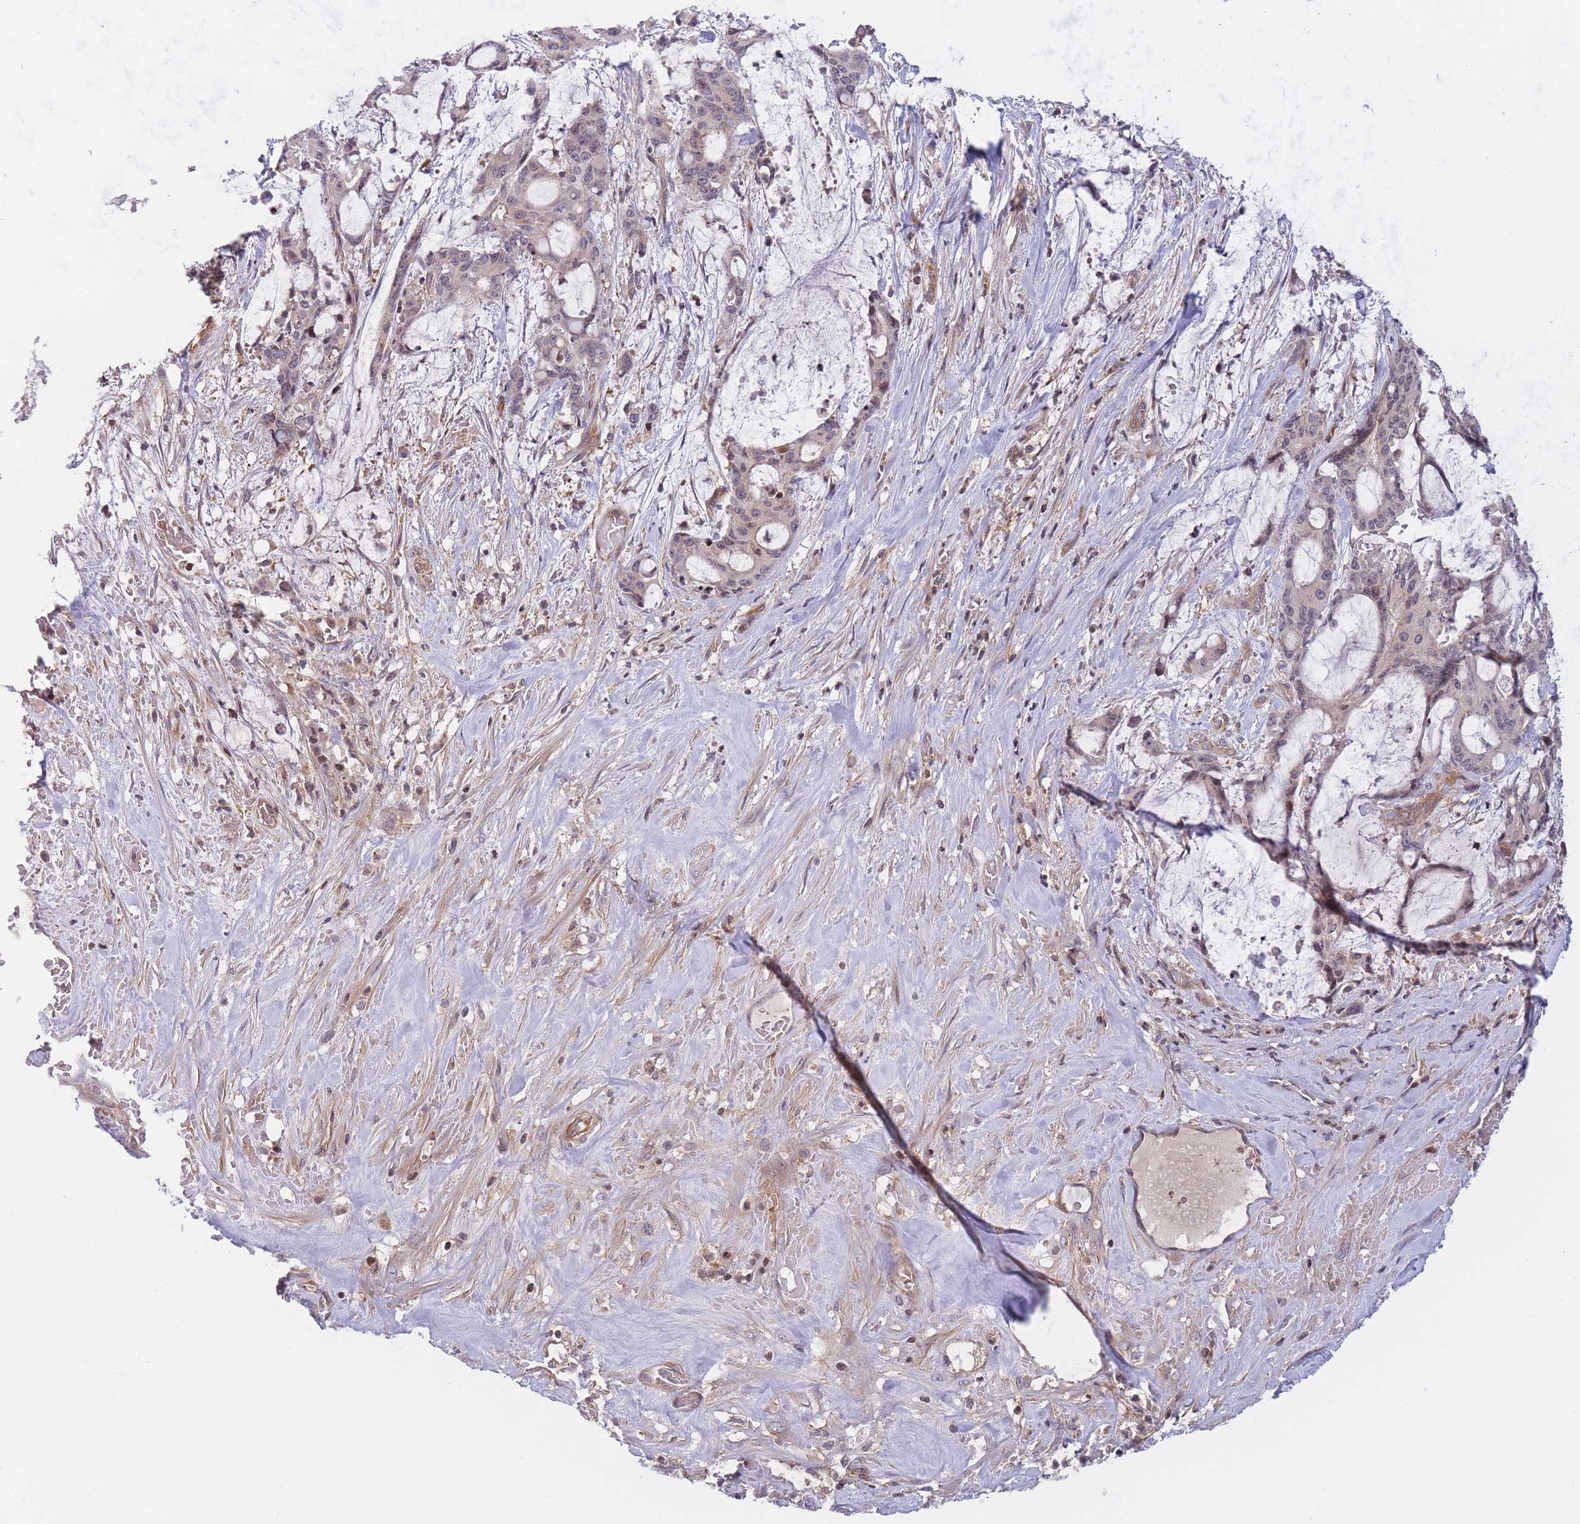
{"staining": {"intensity": "weak", "quantity": "<25%", "location": "cytoplasmic/membranous"}, "tissue": "liver cancer", "cell_type": "Tumor cells", "image_type": "cancer", "snomed": [{"axis": "morphology", "description": "Normal tissue, NOS"}, {"axis": "morphology", "description": "Cholangiocarcinoma"}, {"axis": "topography", "description": "Liver"}, {"axis": "topography", "description": "Peripheral nerve tissue"}], "caption": "The image demonstrates no staining of tumor cells in liver cholangiocarcinoma.", "gene": "SLC35F5", "patient": {"sex": "female", "age": 73}}